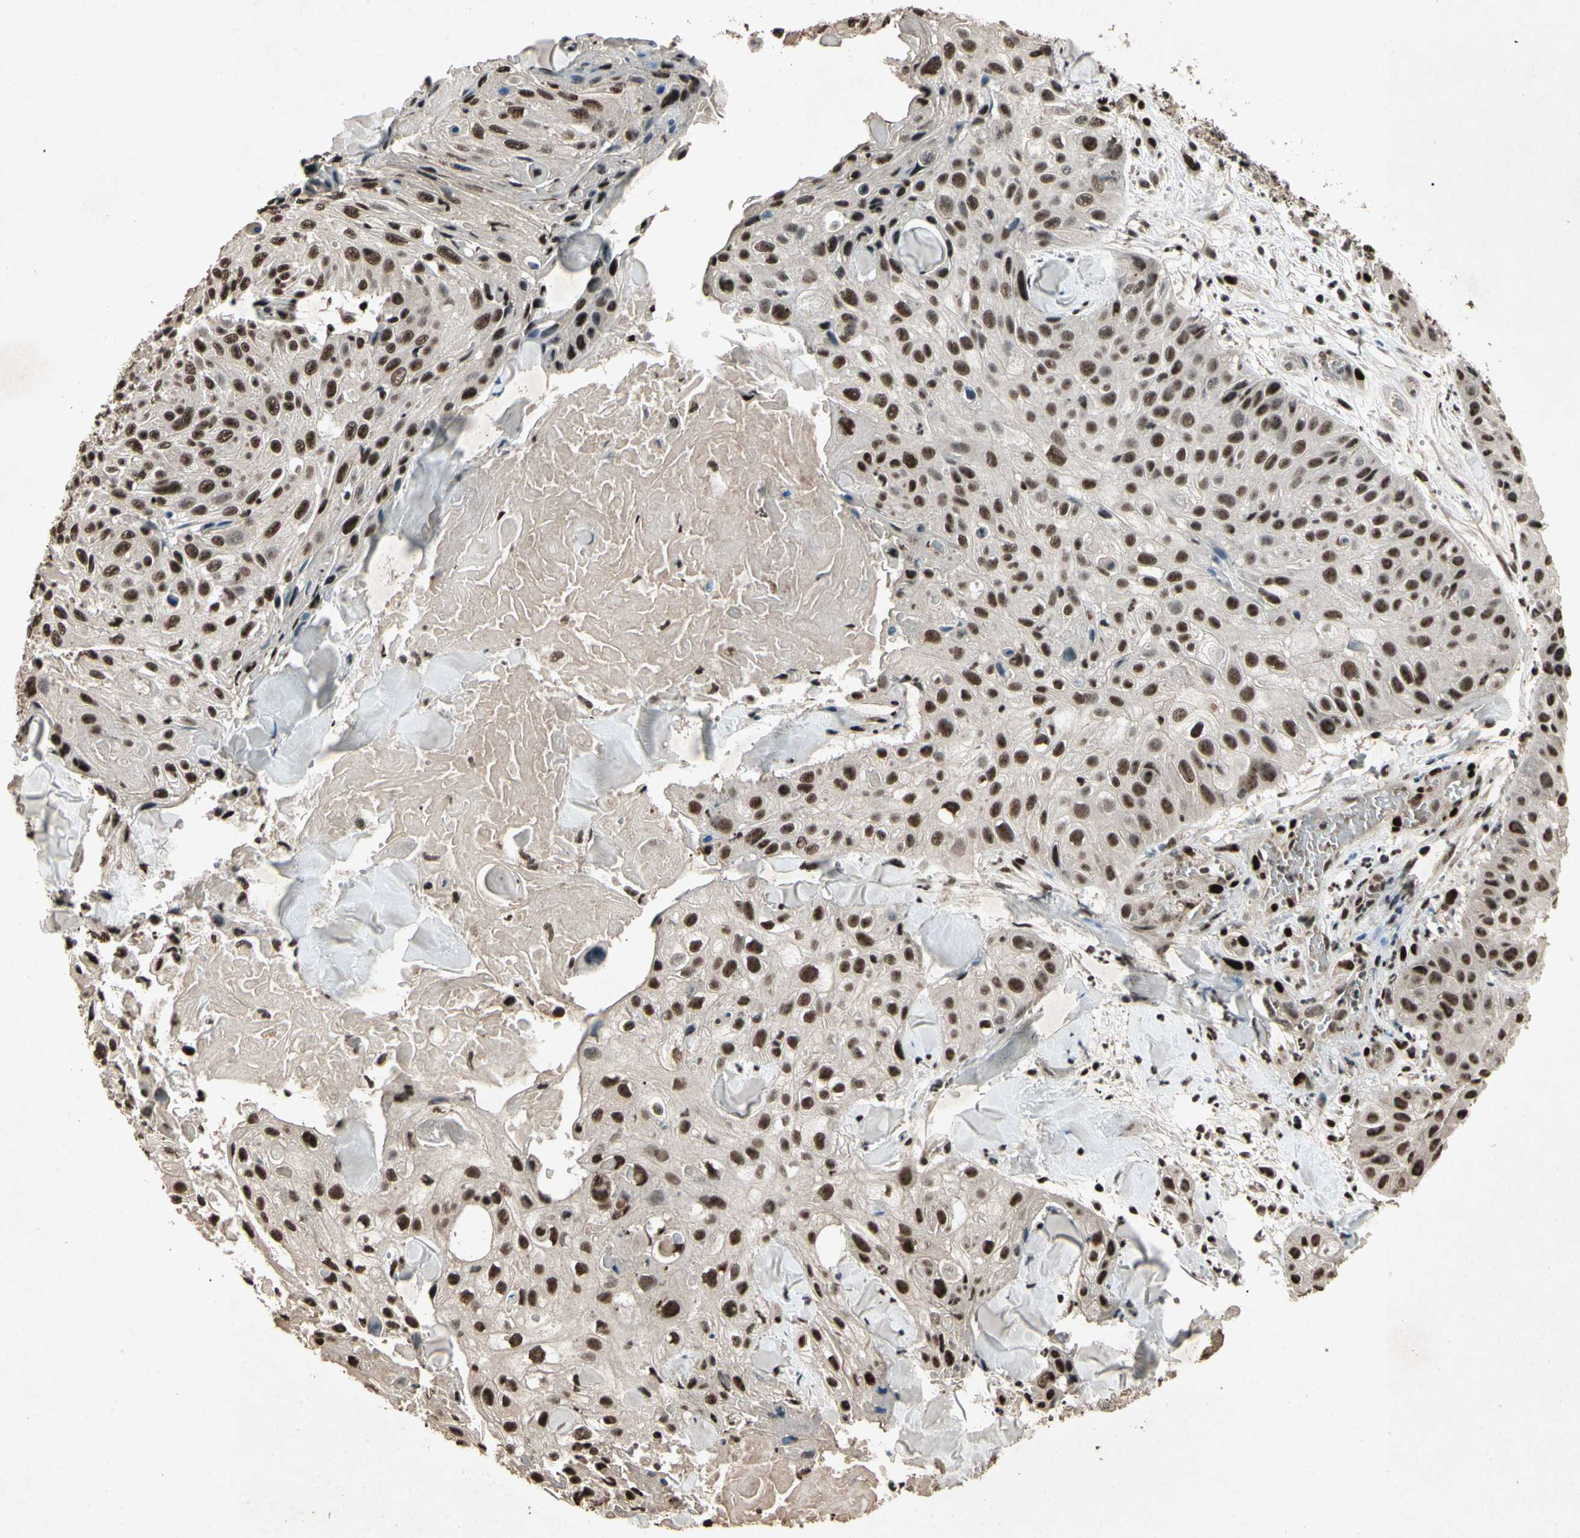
{"staining": {"intensity": "strong", "quantity": ">75%", "location": "nuclear"}, "tissue": "skin cancer", "cell_type": "Tumor cells", "image_type": "cancer", "snomed": [{"axis": "morphology", "description": "Squamous cell carcinoma, NOS"}, {"axis": "topography", "description": "Skin"}], "caption": "The image shows immunohistochemical staining of squamous cell carcinoma (skin). There is strong nuclear positivity is present in approximately >75% of tumor cells.", "gene": "TBX2", "patient": {"sex": "male", "age": 86}}